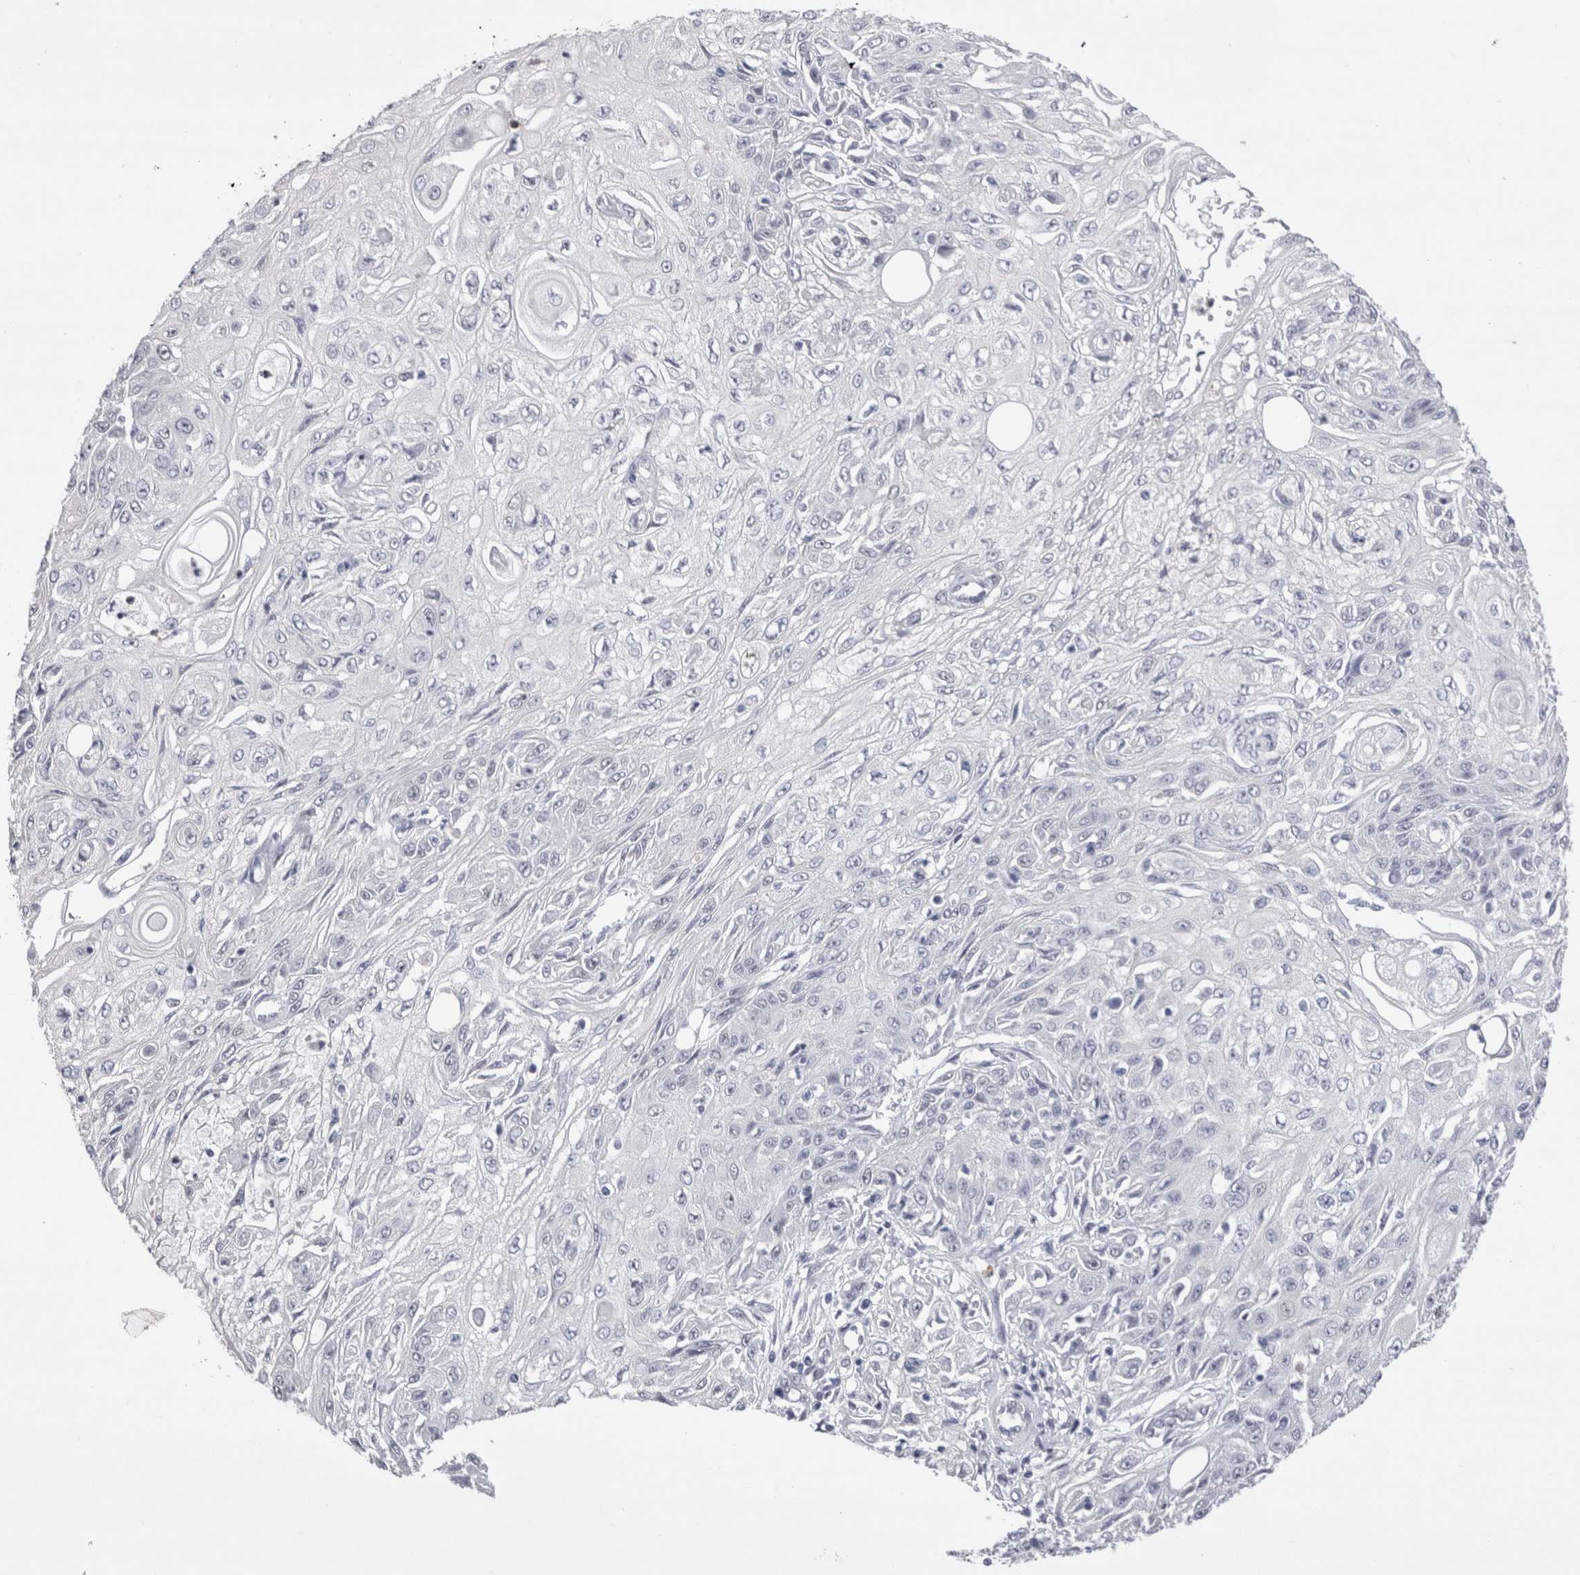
{"staining": {"intensity": "negative", "quantity": "none", "location": "none"}, "tissue": "skin cancer", "cell_type": "Tumor cells", "image_type": "cancer", "snomed": [{"axis": "morphology", "description": "Squamous cell carcinoma, NOS"}, {"axis": "morphology", "description": "Squamous cell carcinoma, metastatic, NOS"}, {"axis": "topography", "description": "Skin"}, {"axis": "topography", "description": "Lymph node"}], "caption": "This is an immunohistochemistry micrograph of skin cancer (squamous cell carcinoma). There is no expression in tumor cells.", "gene": "RBM6", "patient": {"sex": "male", "age": 75}}